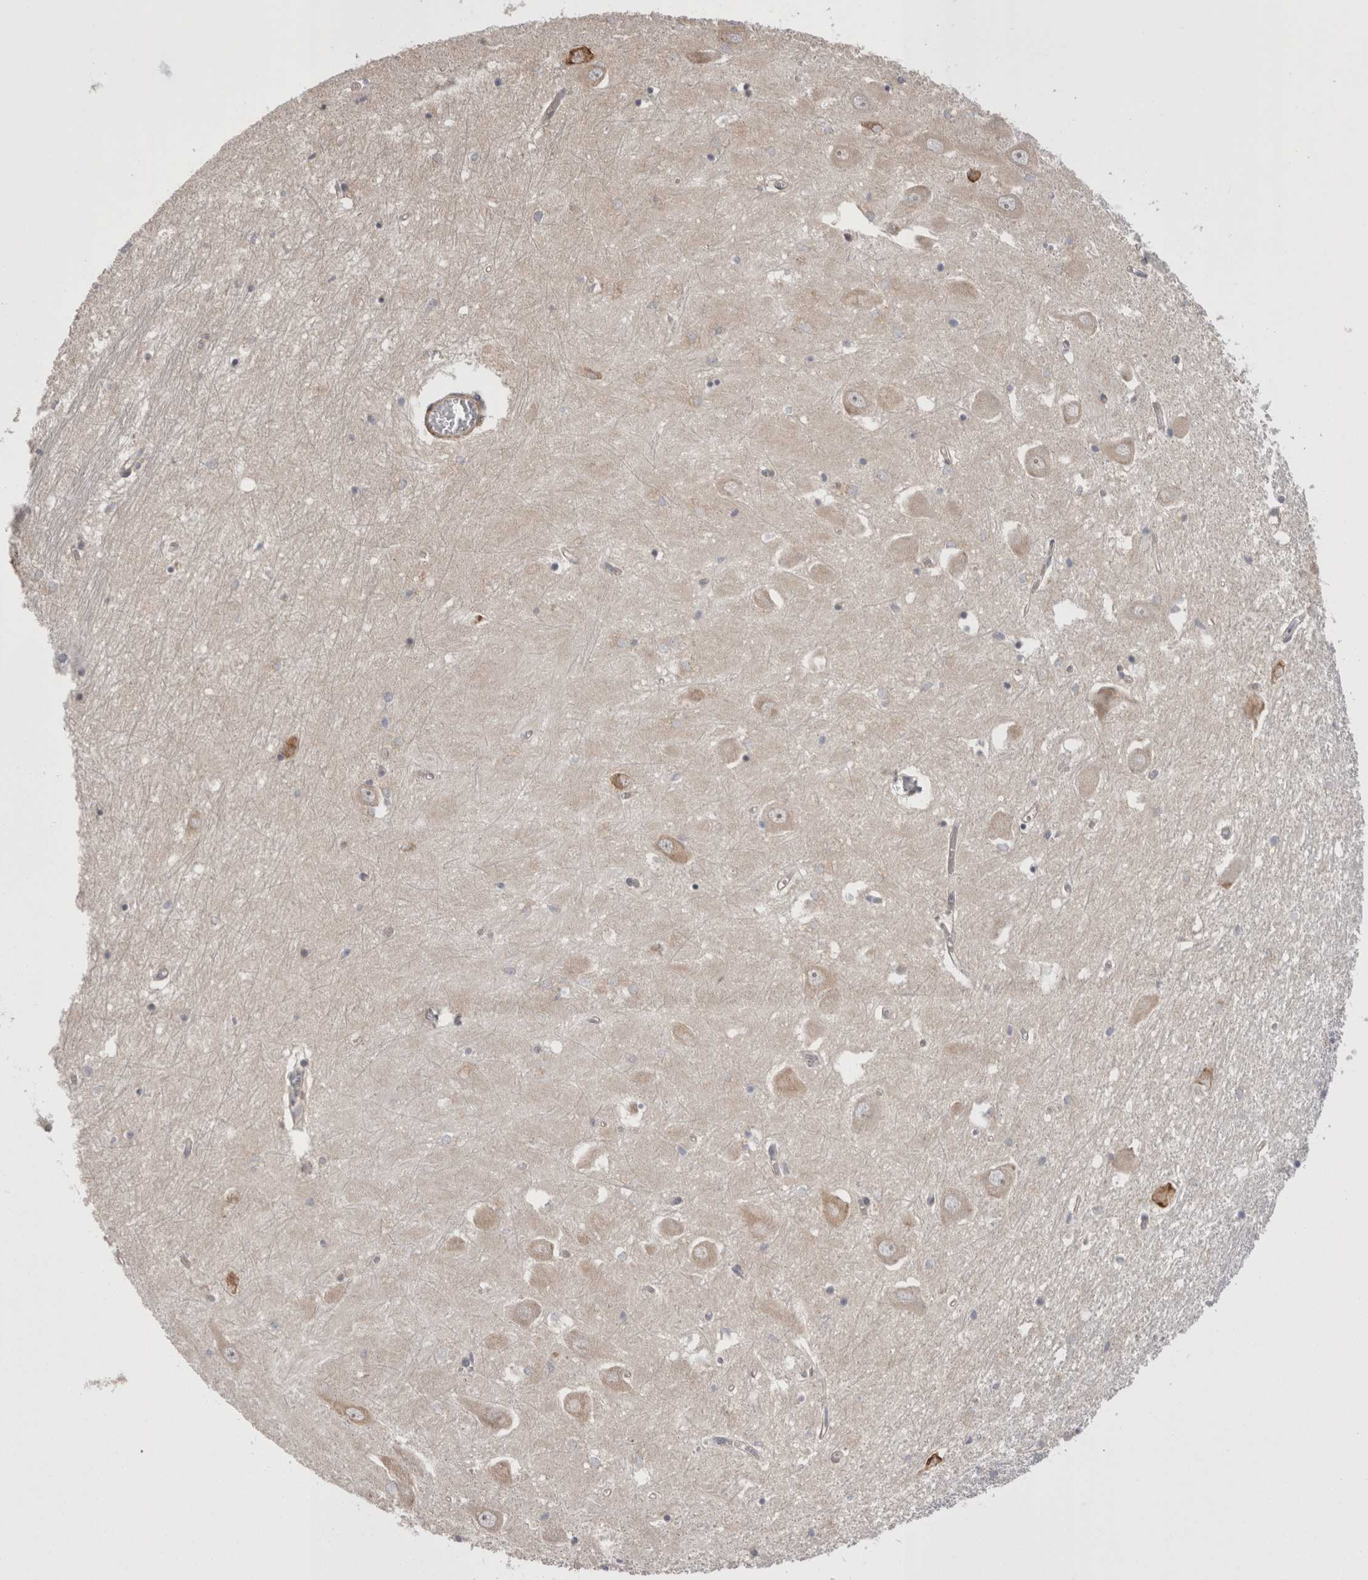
{"staining": {"intensity": "moderate", "quantity": "<25%", "location": "nuclear"}, "tissue": "hippocampus", "cell_type": "Glial cells", "image_type": "normal", "snomed": [{"axis": "morphology", "description": "Normal tissue, NOS"}, {"axis": "topography", "description": "Hippocampus"}], "caption": "The immunohistochemical stain highlights moderate nuclear expression in glial cells of benign hippocampus.", "gene": "EXOSC4", "patient": {"sex": "male", "age": 70}}